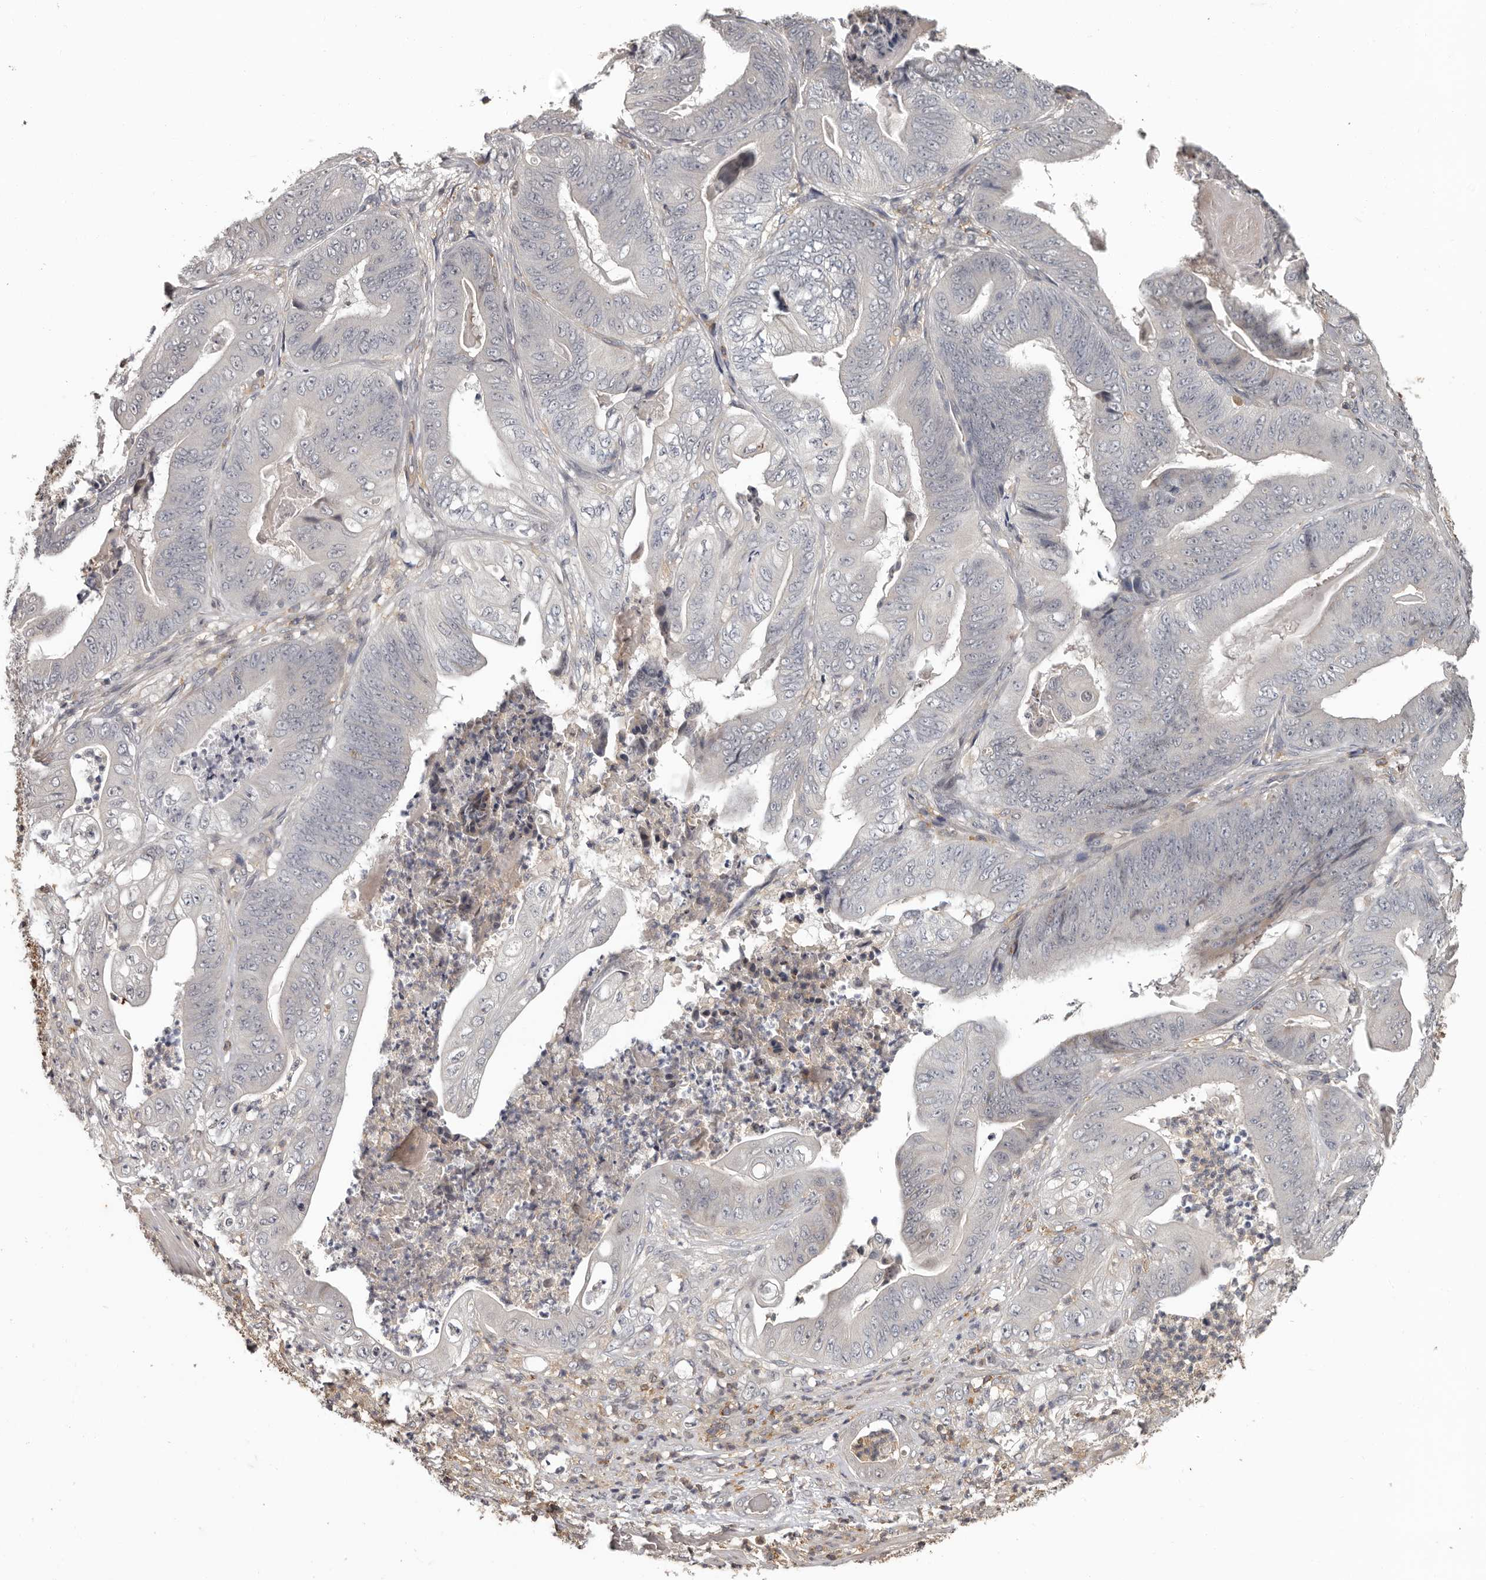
{"staining": {"intensity": "negative", "quantity": "none", "location": "none"}, "tissue": "stomach cancer", "cell_type": "Tumor cells", "image_type": "cancer", "snomed": [{"axis": "morphology", "description": "Adenocarcinoma, NOS"}, {"axis": "topography", "description": "Stomach"}], "caption": "IHC micrograph of human stomach cancer stained for a protein (brown), which displays no expression in tumor cells. (DAB immunohistochemistry (IHC), high magnification).", "gene": "ANKRD44", "patient": {"sex": "female", "age": 73}}